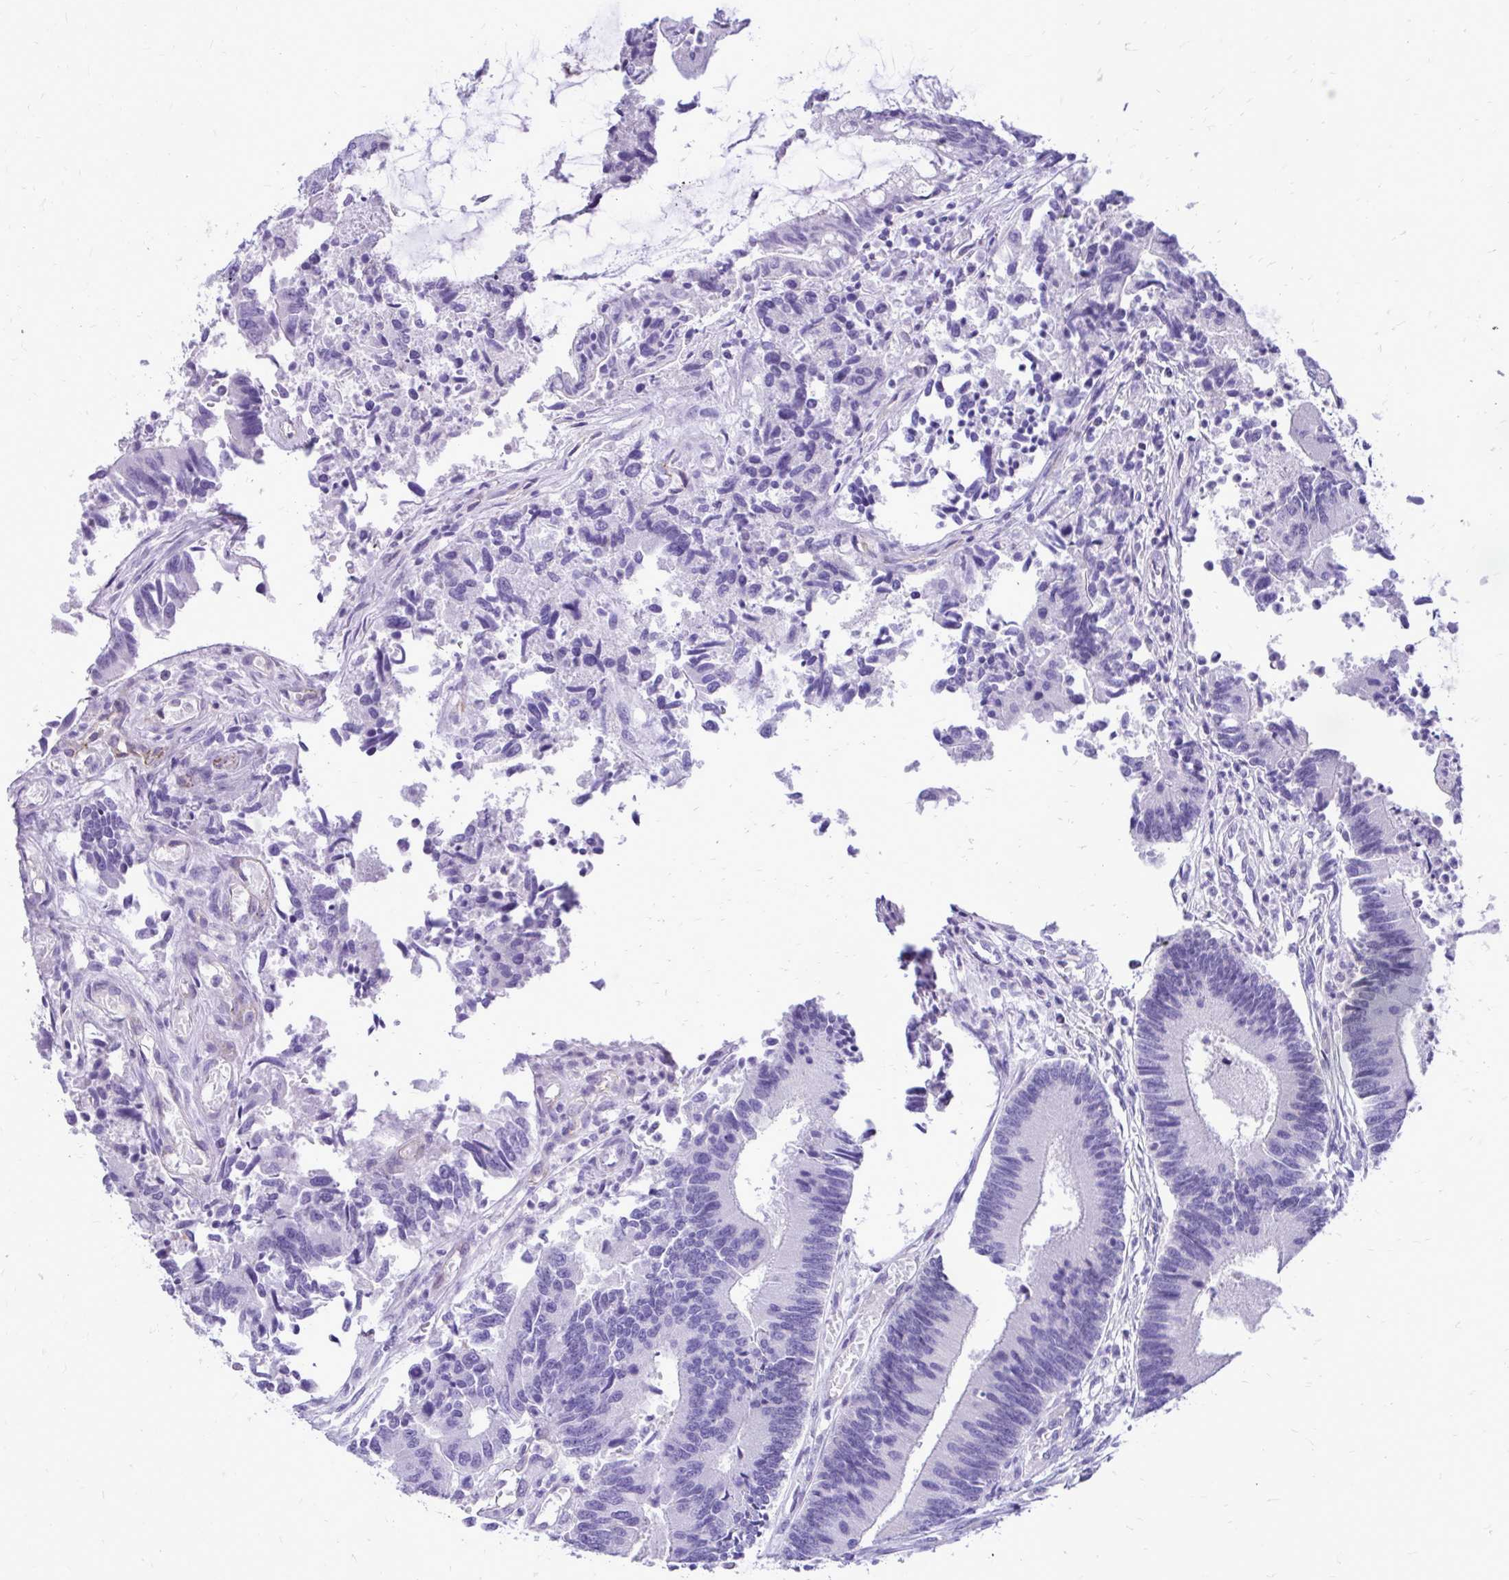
{"staining": {"intensity": "negative", "quantity": "none", "location": "none"}, "tissue": "colorectal cancer", "cell_type": "Tumor cells", "image_type": "cancer", "snomed": [{"axis": "morphology", "description": "Adenocarcinoma, NOS"}, {"axis": "topography", "description": "Colon"}], "caption": "DAB (3,3'-diaminobenzidine) immunohistochemical staining of human colorectal adenocarcinoma reveals no significant staining in tumor cells. (DAB (3,3'-diaminobenzidine) immunohistochemistry (IHC), high magnification).", "gene": "PELI3", "patient": {"sex": "female", "age": 67}}